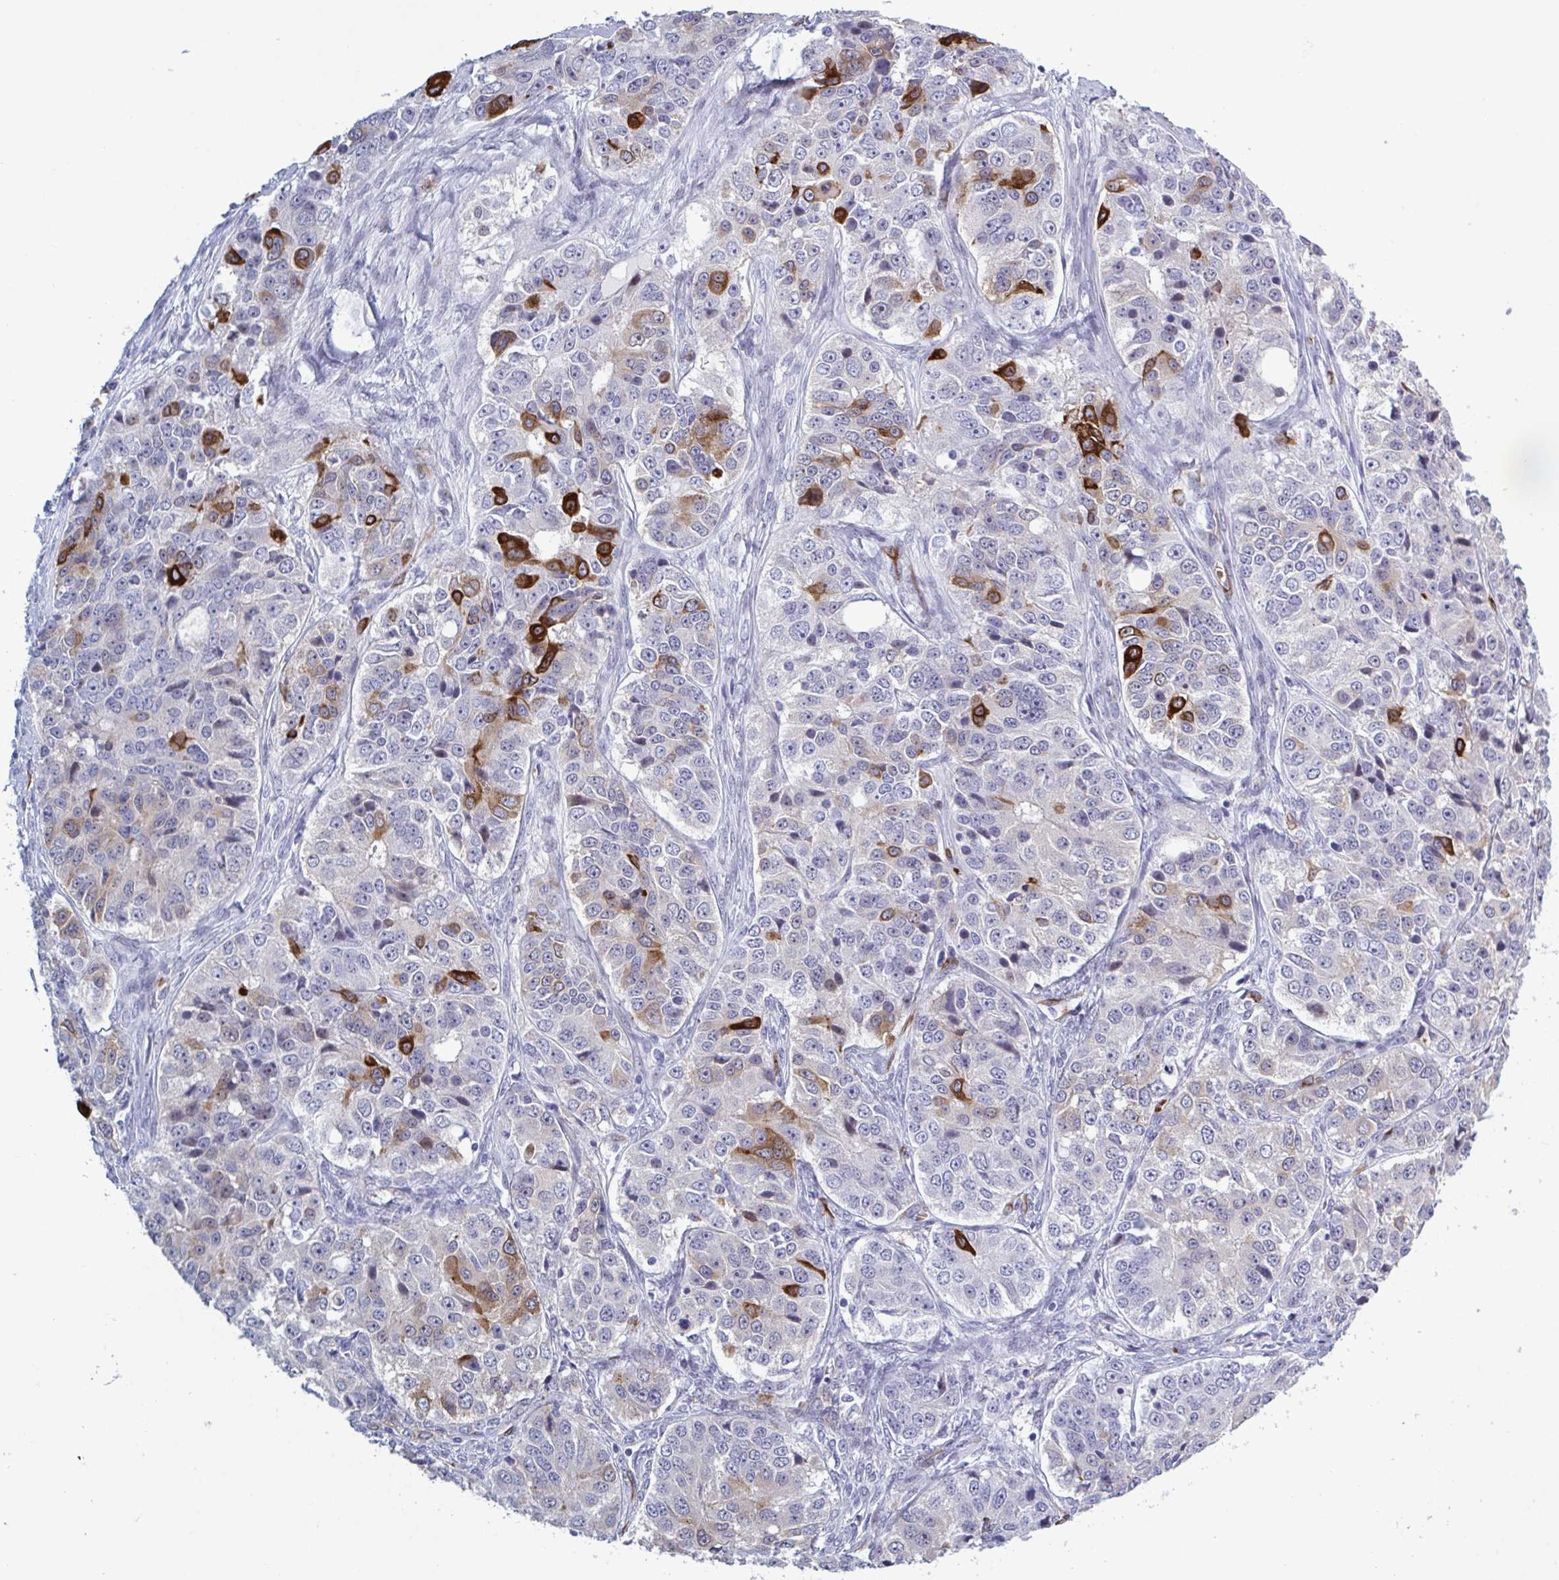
{"staining": {"intensity": "strong", "quantity": "<25%", "location": "cytoplasmic/membranous"}, "tissue": "ovarian cancer", "cell_type": "Tumor cells", "image_type": "cancer", "snomed": [{"axis": "morphology", "description": "Carcinoma, endometroid"}, {"axis": "topography", "description": "Ovary"}], "caption": "The micrograph displays staining of ovarian cancer (endometroid carcinoma), revealing strong cytoplasmic/membranous protein expression (brown color) within tumor cells. Using DAB (brown) and hematoxylin (blue) stains, captured at high magnification using brightfield microscopy.", "gene": "HSD11B2", "patient": {"sex": "female", "age": 51}}